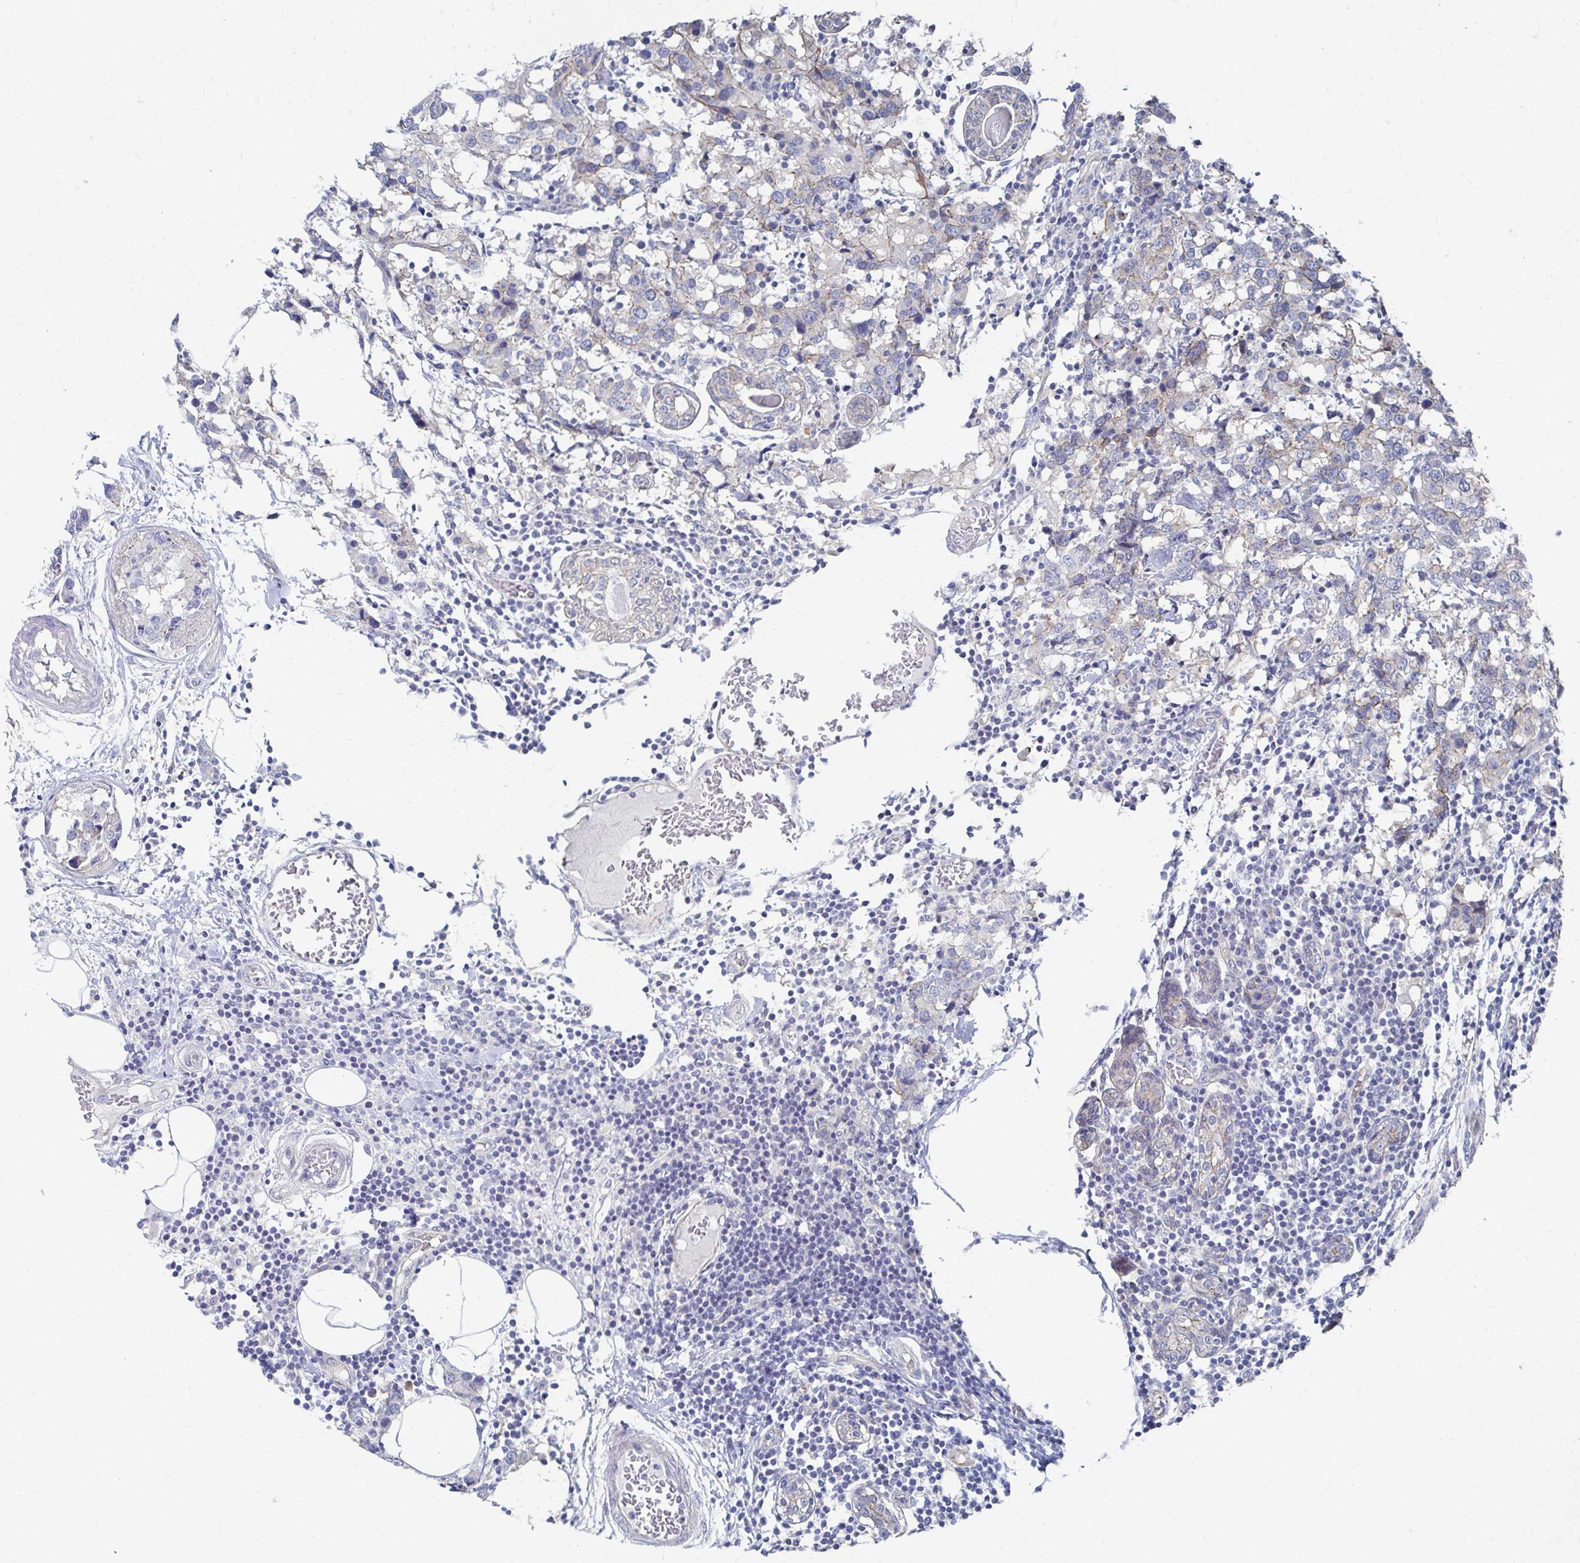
{"staining": {"intensity": "weak", "quantity": "<25%", "location": "cytoplasmic/membranous"}, "tissue": "breast cancer", "cell_type": "Tumor cells", "image_type": "cancer", "snomed": [{"axis": "morphology", "description": "Lobular carcinoma"}, {"axis": "topography", "description": "Breast"}], "caption": "Immunohistochemistry image of neoplastic tissue: breast cancer (lobular carcinoma) stained with DAB displays no significant protein positivity in tumor cells.", "gene": "PLEKHG7", "patient": {"sex": "female", "age": 59}}